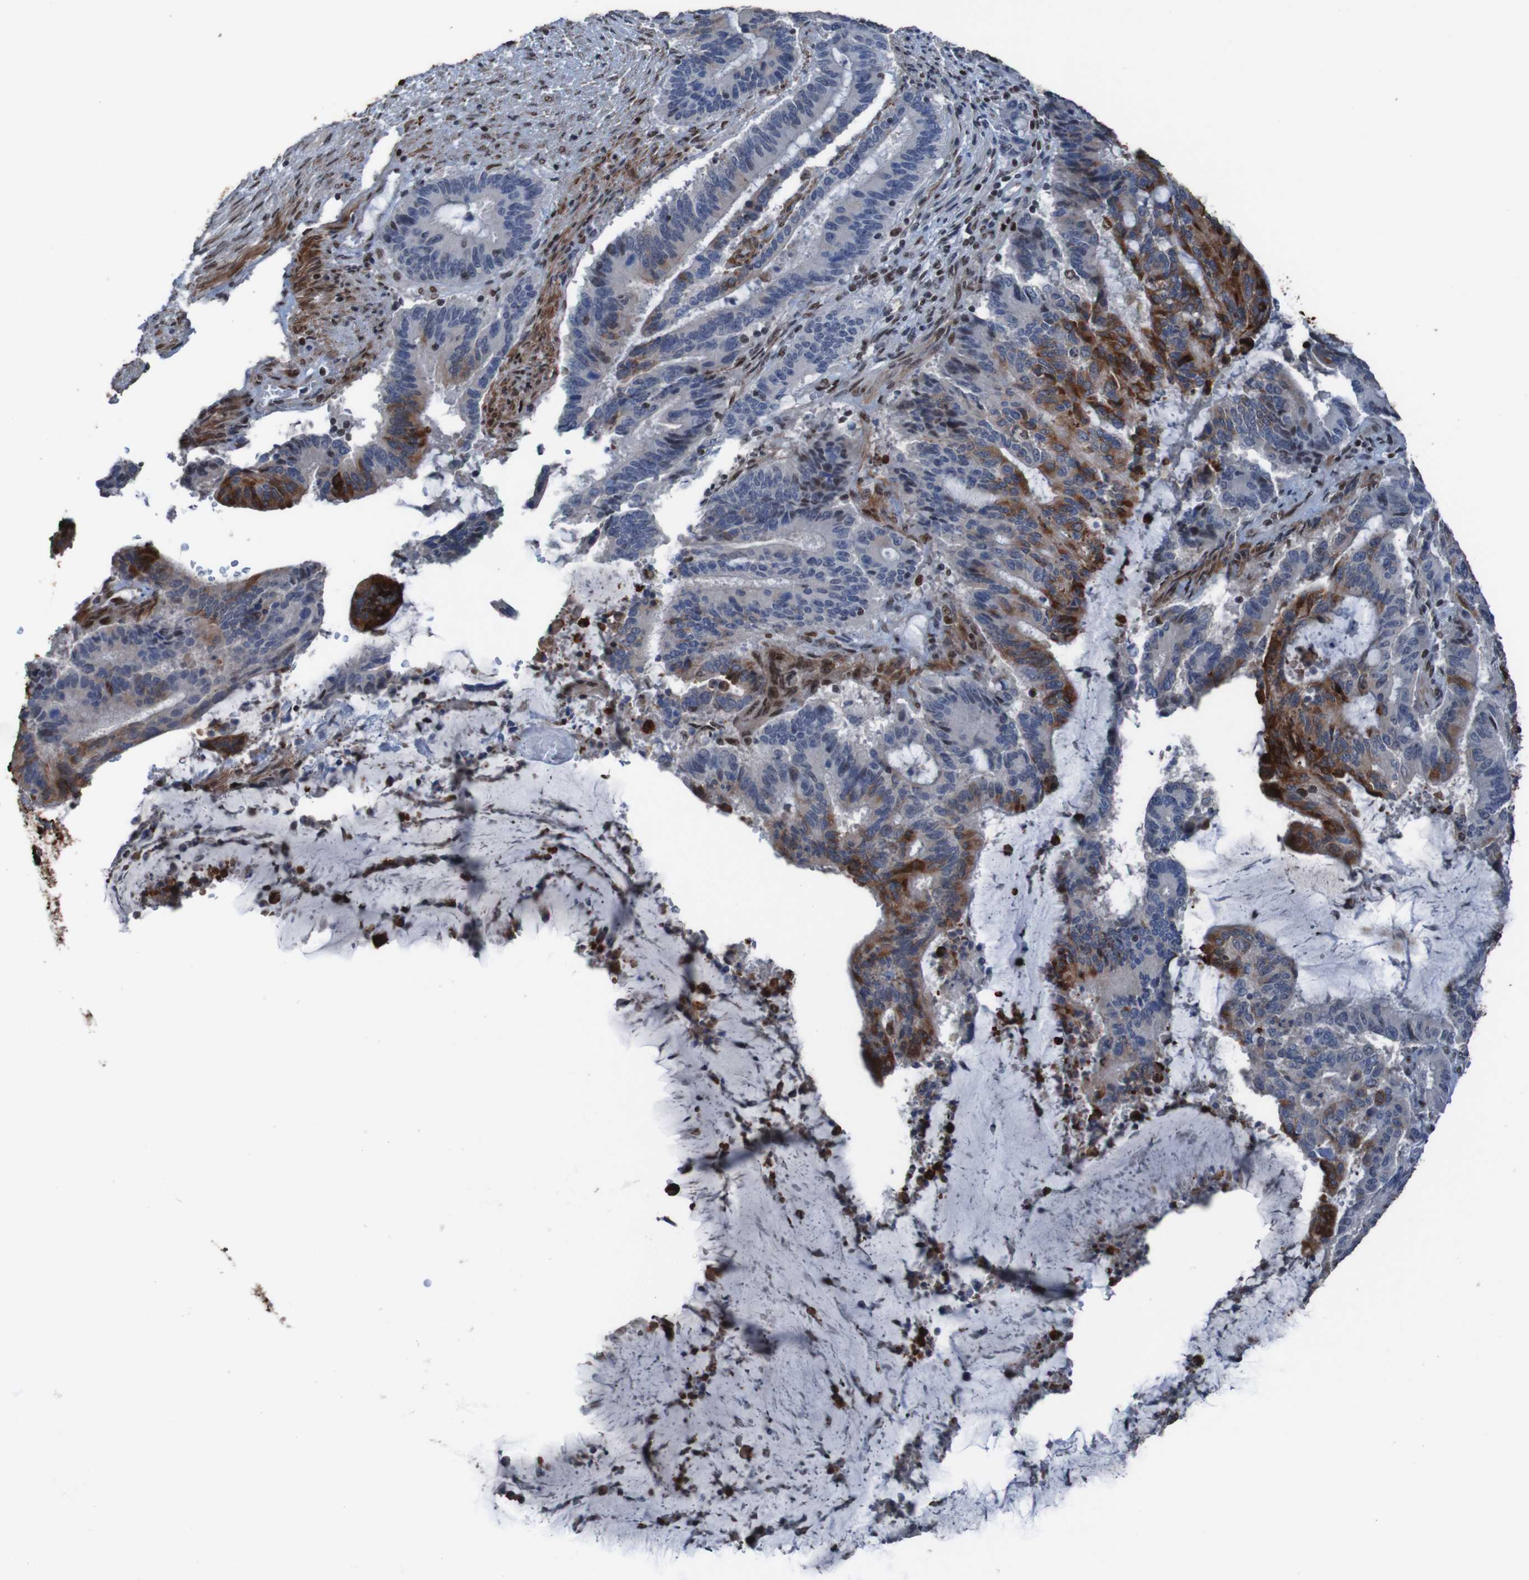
{"staining": {"intensity": "strong", "quantity": "<25%", "location": "cytoplasmic/membranous,nuclear"}, "tissue": "liver cancer", "cell_type": "Tumor cells", "image_type": "cancer", "snomed": [{"axis": "morphology", "description": "Cholangiocarcinoma"}, {"axis": "topography", "description": "Liver"}], "caption": "Liver cholangiocarcinoma stained with a brown dye exhibits strong cytoplasmic/membranous and nuclear positive positivity in approximately <25% of tumor cells.", "gene": "PHF2", "patient": {"sex": "female", "age": 73}}